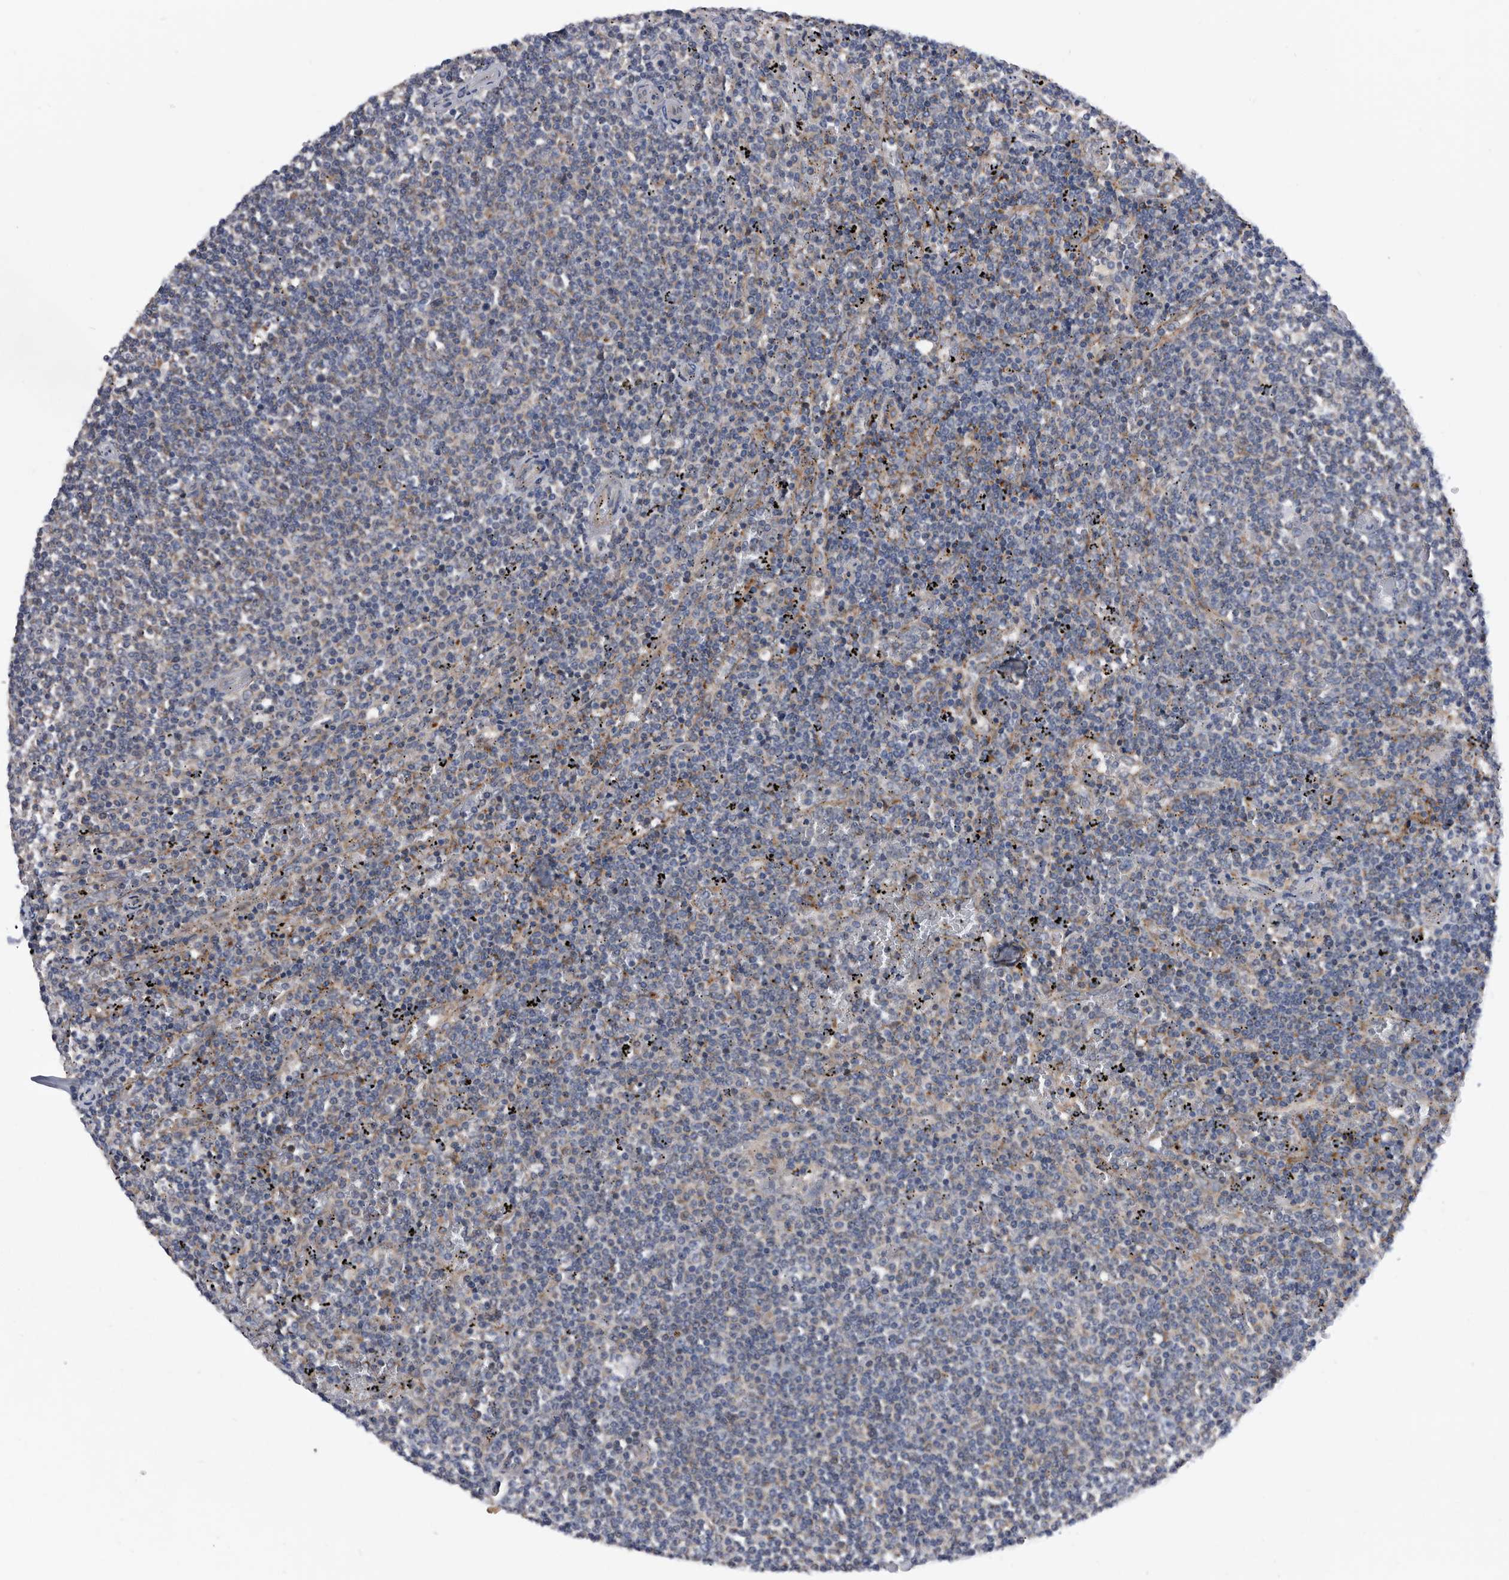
{"staining": {"intensity": "negative", "quantity": "none", "location": "none"}, "tissue": "lymphoma", "cell_type": "Tumor cells", "image_type": "cancer", "snomed": [{"axis": "morphology", "description": "Malignant lymphoma, non-Hodgkin's type, Low grade"}, {"axis": "topography", "description": "Spleen"}], "caption": "An IHC micrograph of malignant lymphoma, non-Hodgkin's type (low-grade) is shown. There is no staining in tumor cells of malignant lymphoma, non-Hodgkin's type (low-grade).", "gene": "BAIAP3", "patient": {"sex": "female", "age": 50}}